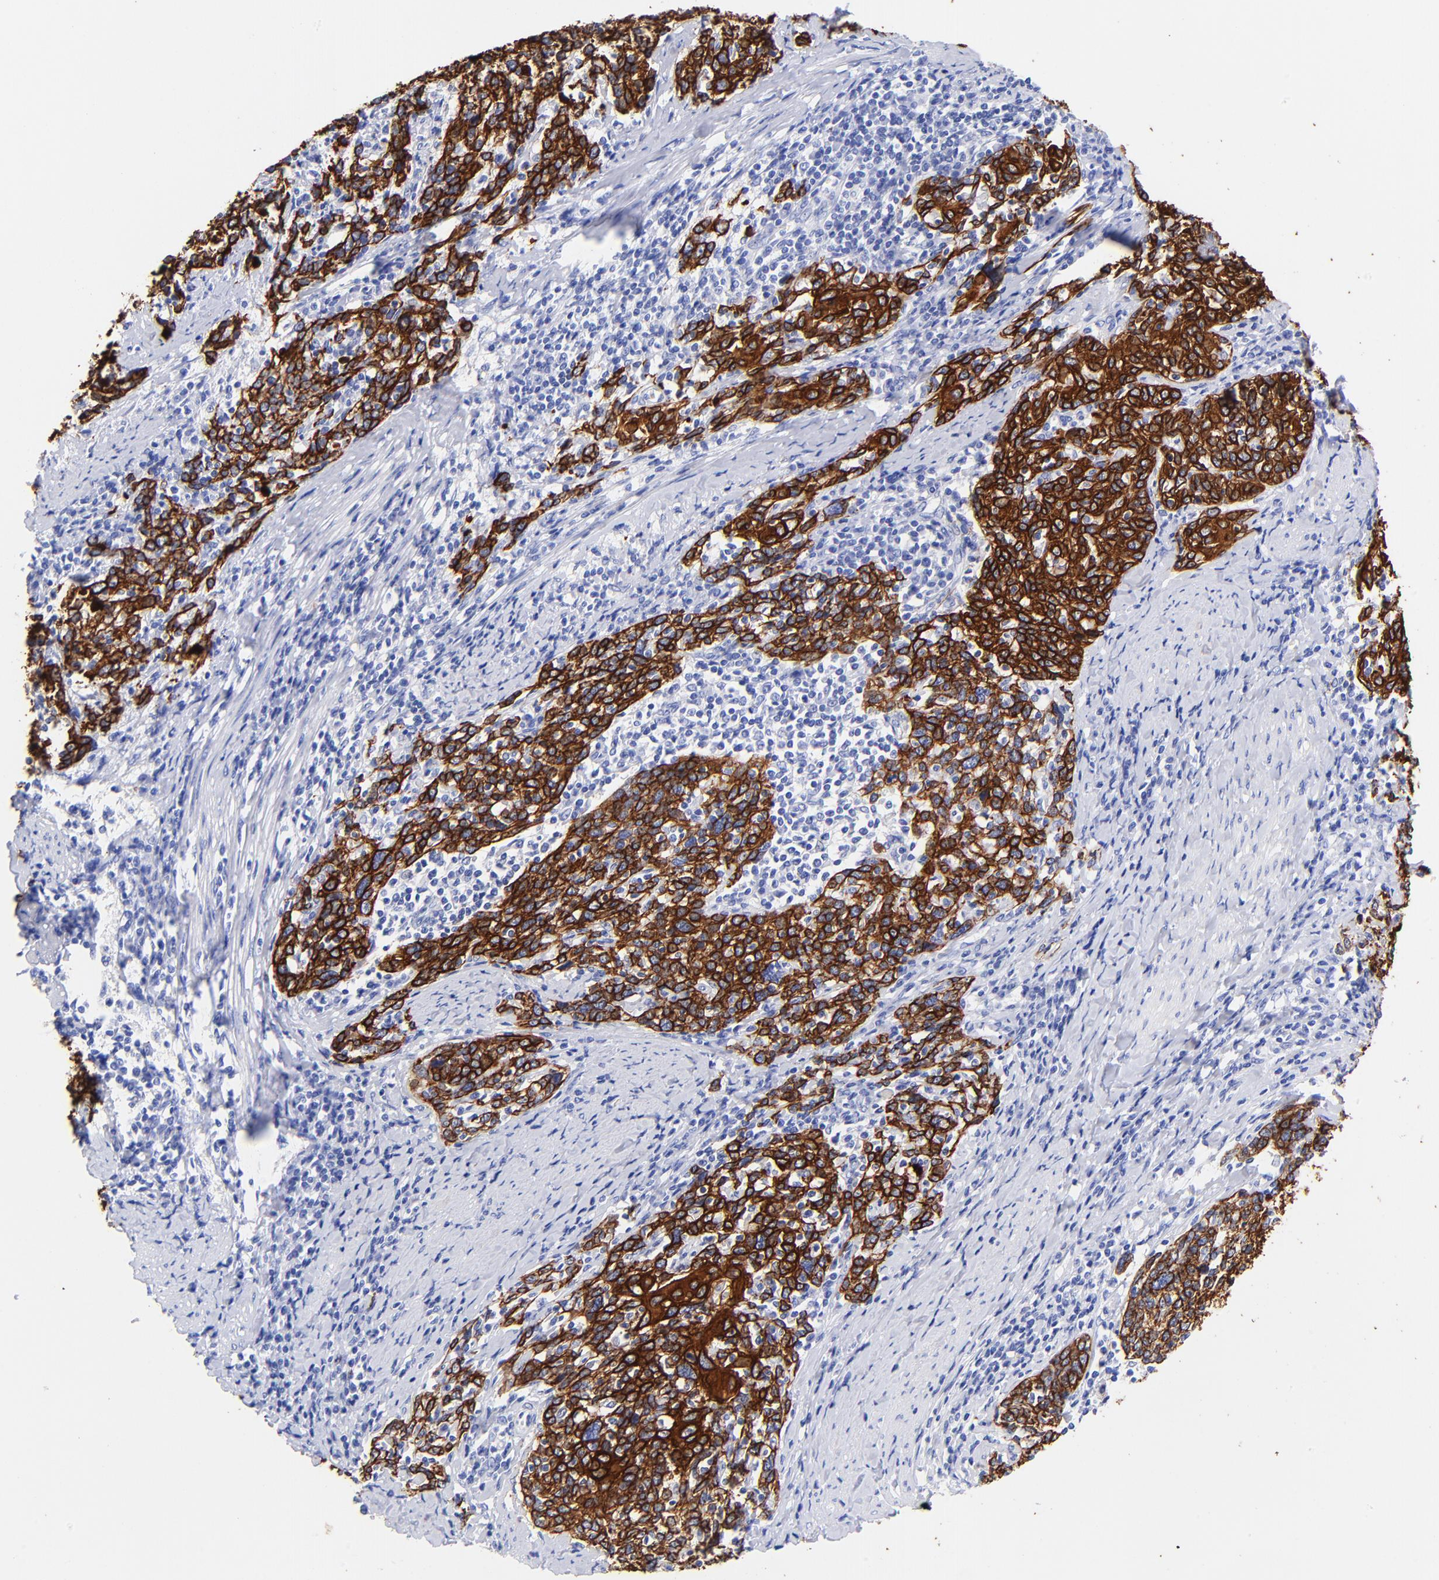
{"staining": {"intensity": "strong", "quantity": ">75%", "location": "cytoplasmic/membranous"}, "tissue": "cervical cancer", "cell_type": "Tumor cells", "image_type": "cancer", "snomed": [{"axis": "morphology", "description": "Squamous cell carcinoma, NOS"}, {"axis": "topography", "description": "Cervix"}], "caption": "There is high levels of strong cytoplasmic/membranous expression in tumor cells of cervical cancer (squamous cell carcinoma), as demonstrated by immunohistochemical staining (brown color).", "gene": "KRT19", "patient": {"sex": "female", "age": 41}}